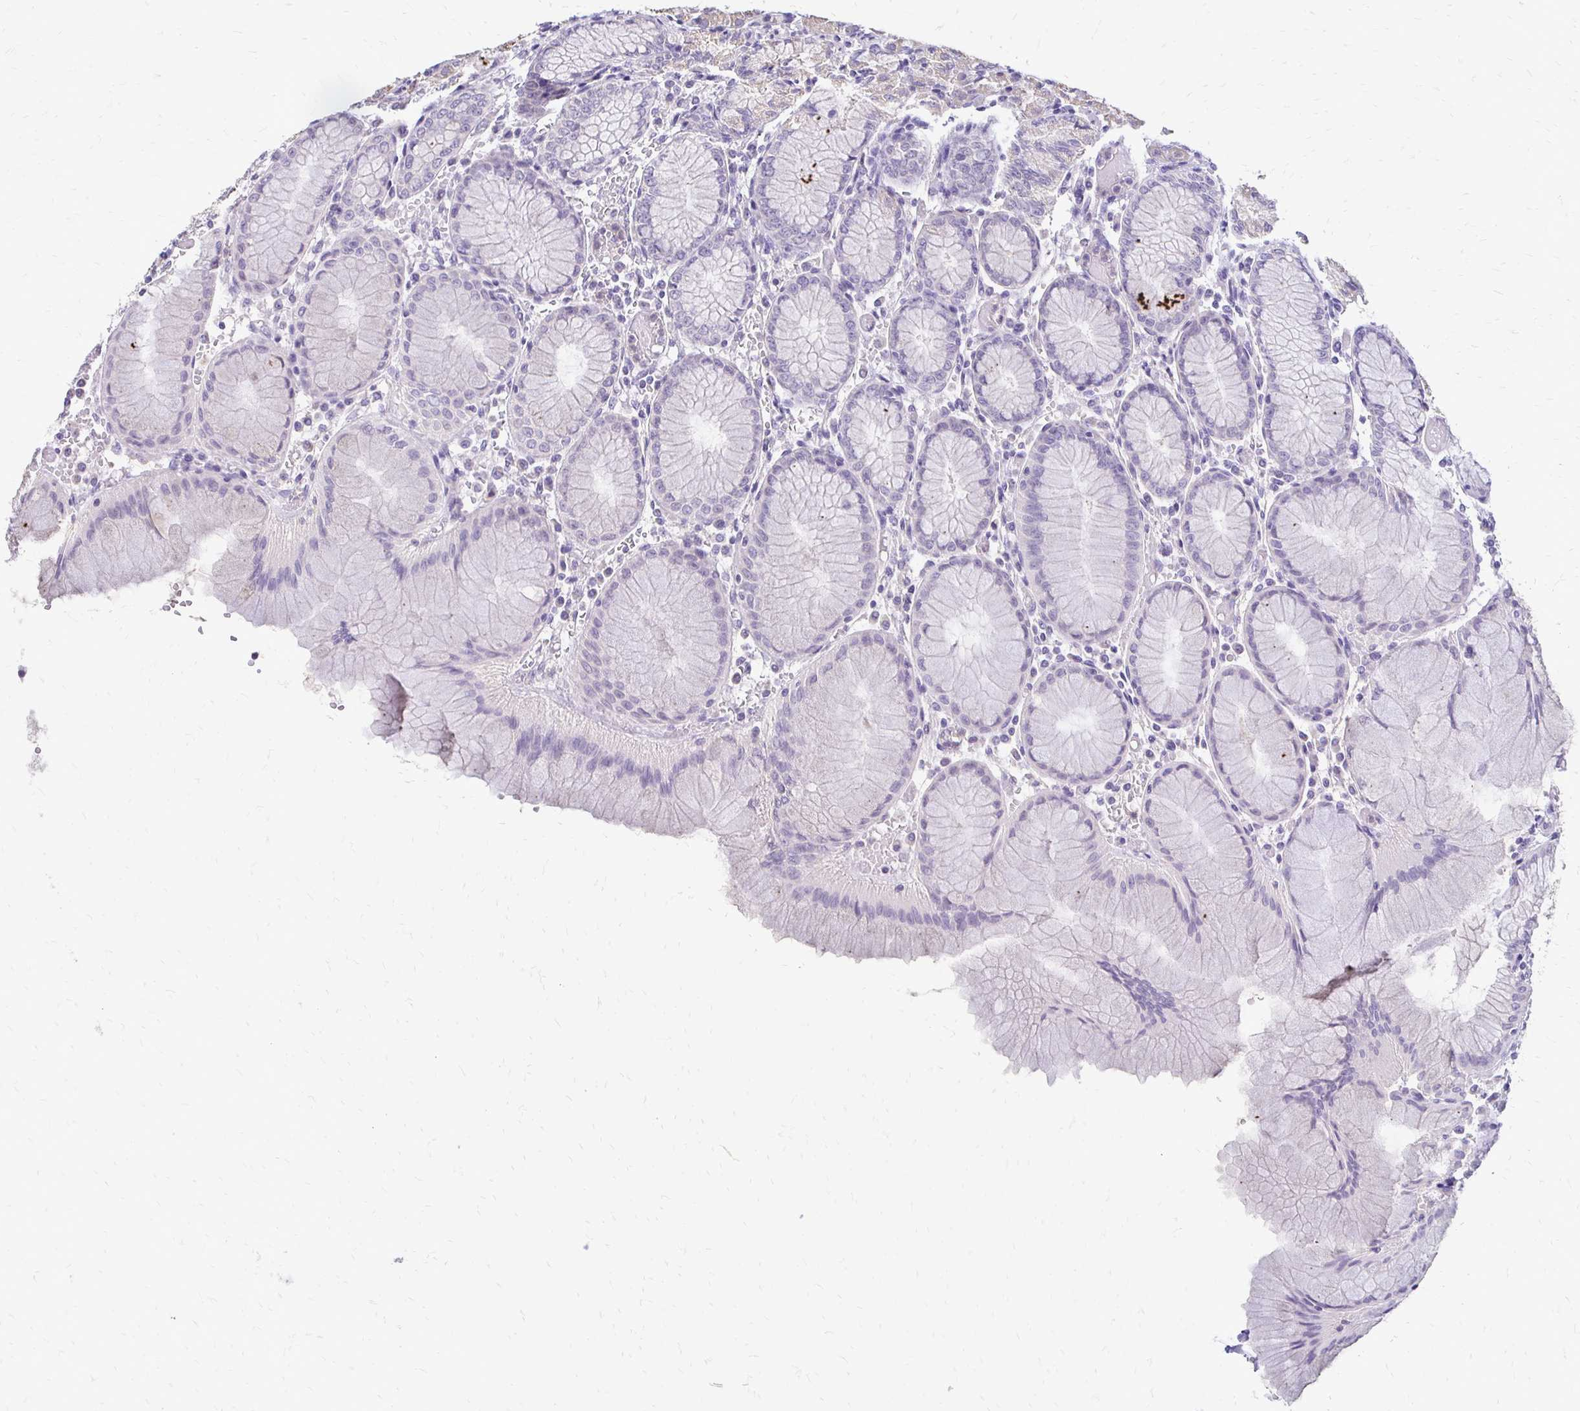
{"staining": {"intensity": "weak", "quantity": "<25%", "location": "cytoplasmic/membranous"}, "tissue": "stomach", "cell_type": "Glandular cells", "image_type": "normal", "snomed": [{"axis": "morphology", "description": "Normal tissue, NOS"}, {"axis": "topography", "description": "Stomach"}], "caption": "IHC image of benign stomach: stomach stained with DAB shows no significant protein positivity in glandular cells.", "gene": "ALPG", "patient": {"sex": "female", "age": 57}}